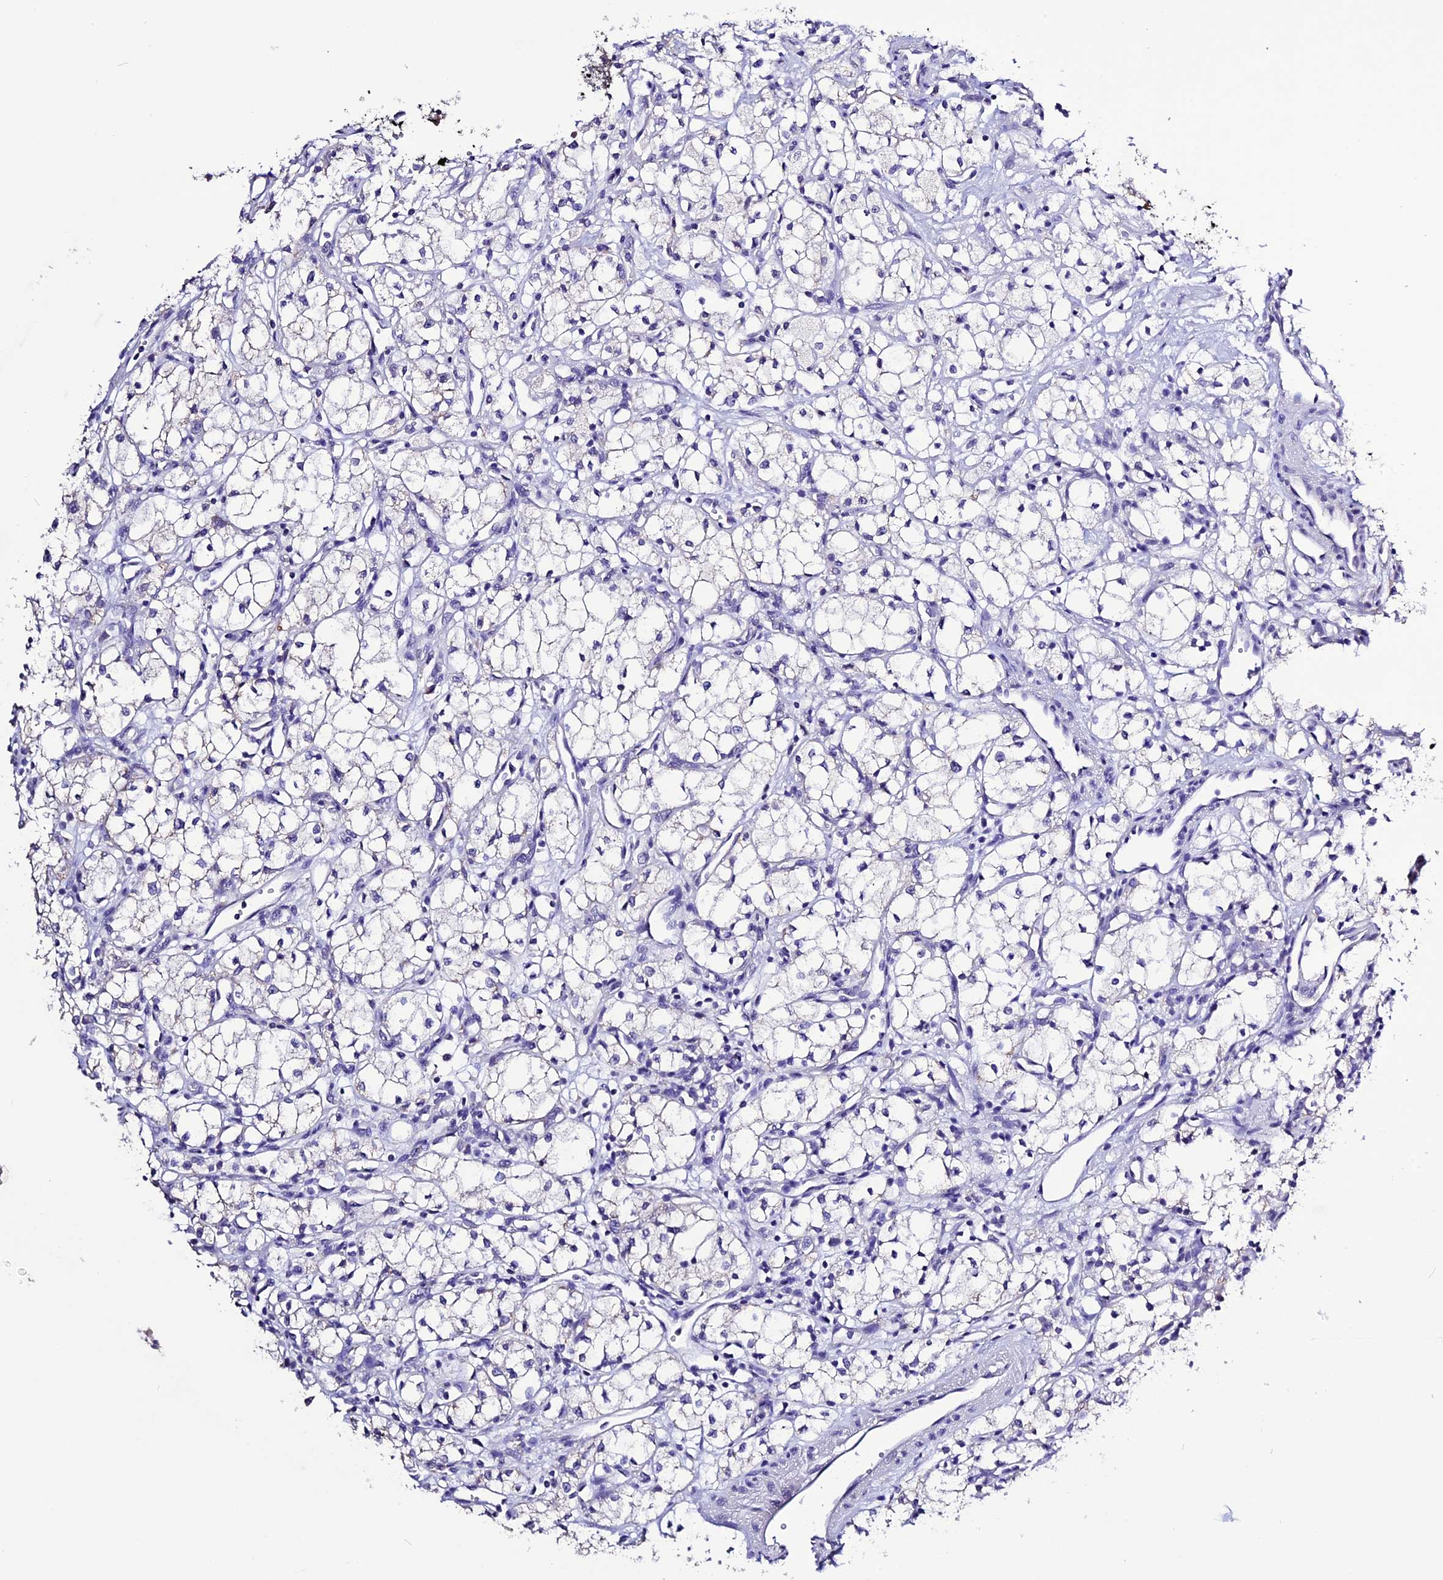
{"staining": {"intensity": "moderate", "quantity": "<25%", "location": "cytoplasmic/membranous"}, "tissue": "renal cancer", "cell_type": "Tumor cells", "image_type": "cancer", "snomed": [{"axis": "morphology", "description": "Adenocarcinoma, NOS"}, {"axis": "topography", "description": "Kidney"}], "caption": "High-power microscopy captured an IHC photomicrograph of renal cancer, revealing moderate cytoplasmic/membranous expression in approximately <25% of tumor cells.", "gene": "DIS3L", "patient": {"sex": "male", "age": 59}}